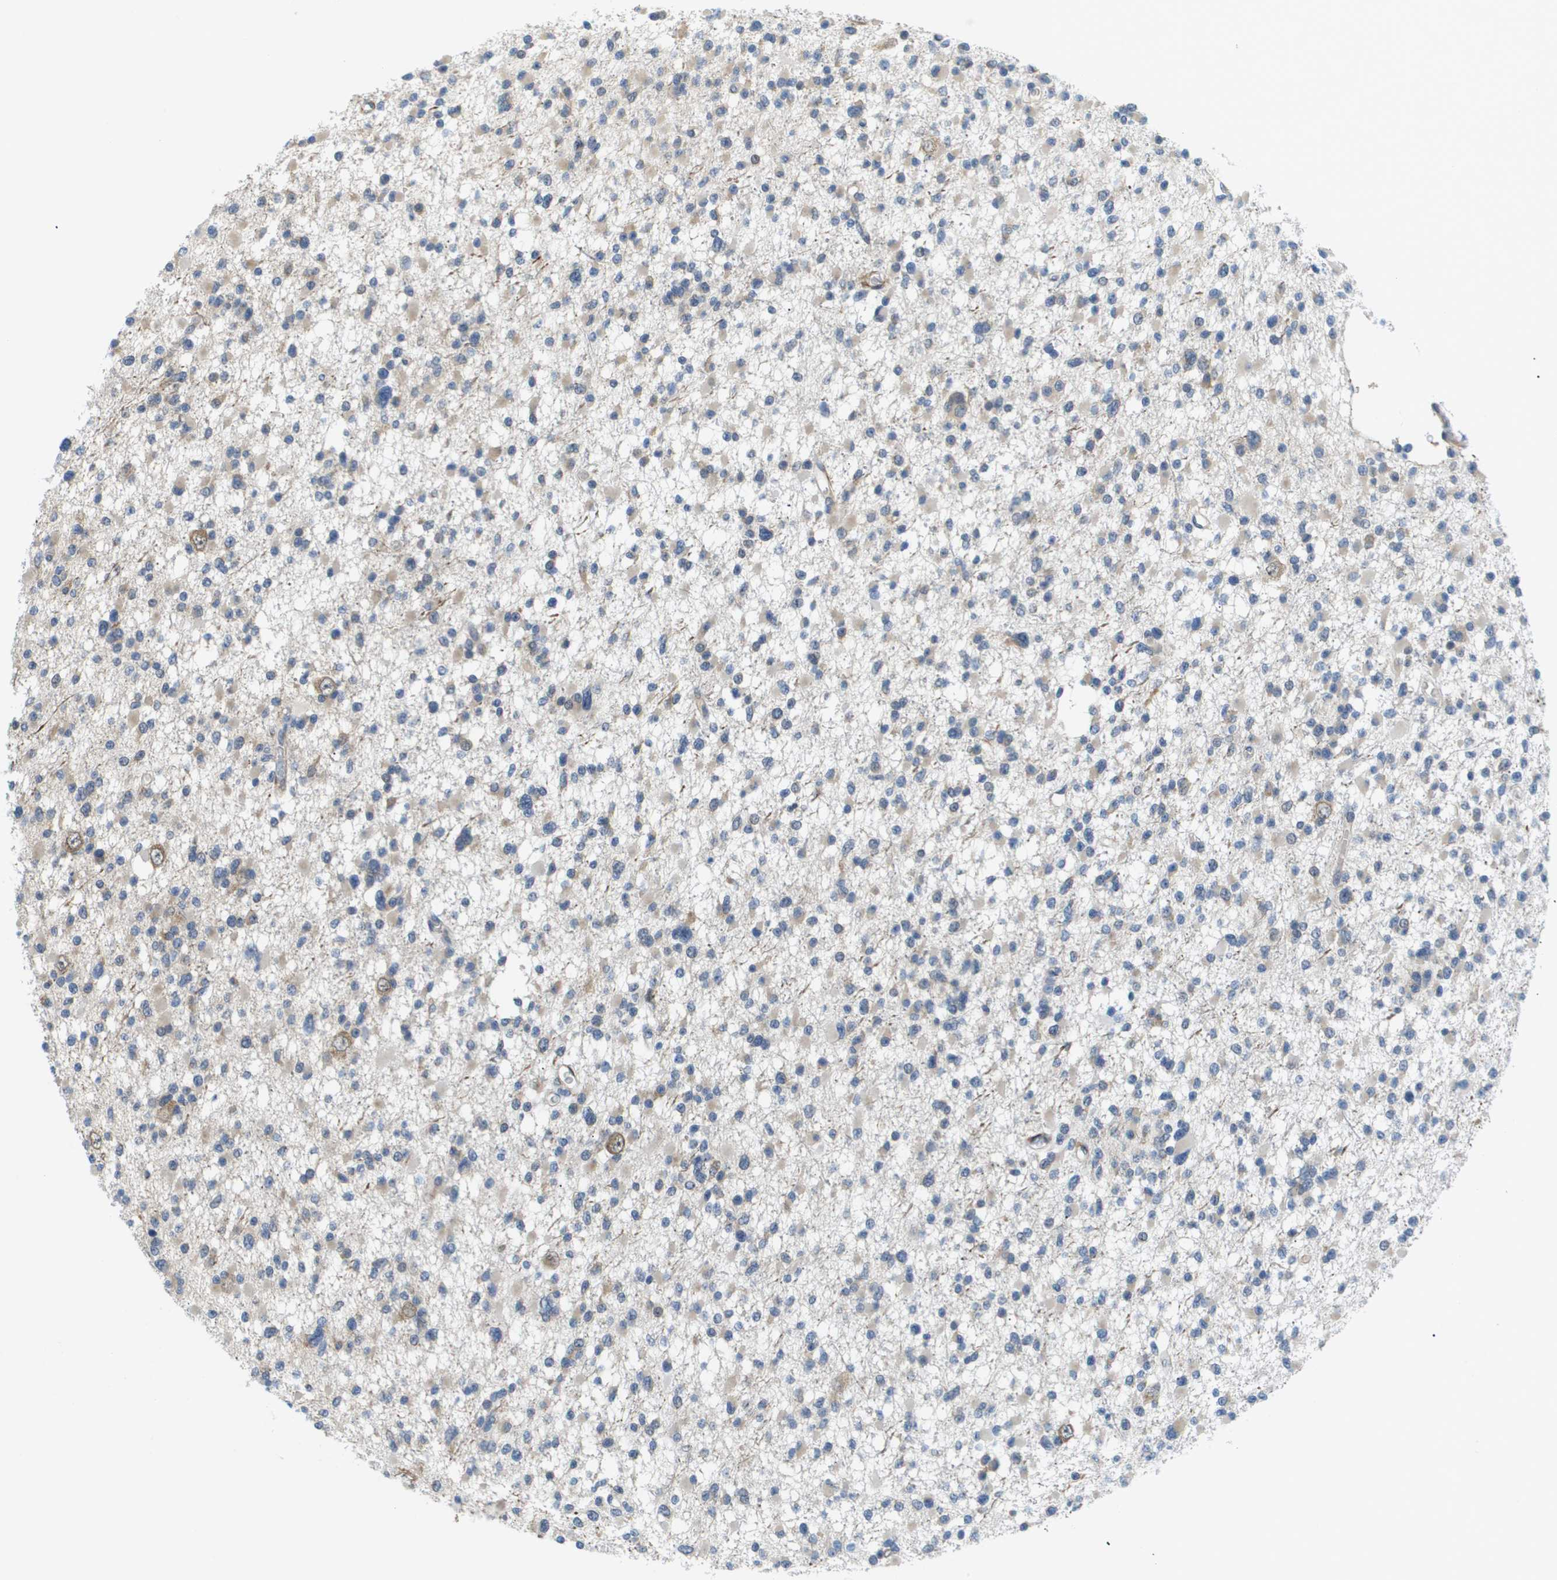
{"staining": {"intensity": "negative", "quantity": "none", "location": "none"}, "tissue": "glioma", "cell_type": "Tumor cells", "image_type": "cancer", "snomed": [{"axis": "morphology", "description": "Glioma, malignant, Low grade"}, {"axis": "topography", "description": "Brain"}], "caption": "The IHC histopathology image has no significant positivity in tumor cells of malignant glioma (low-grade) tissue.", "gene": "OTUD5", "patient": {"sex": "female", "age": 22}}